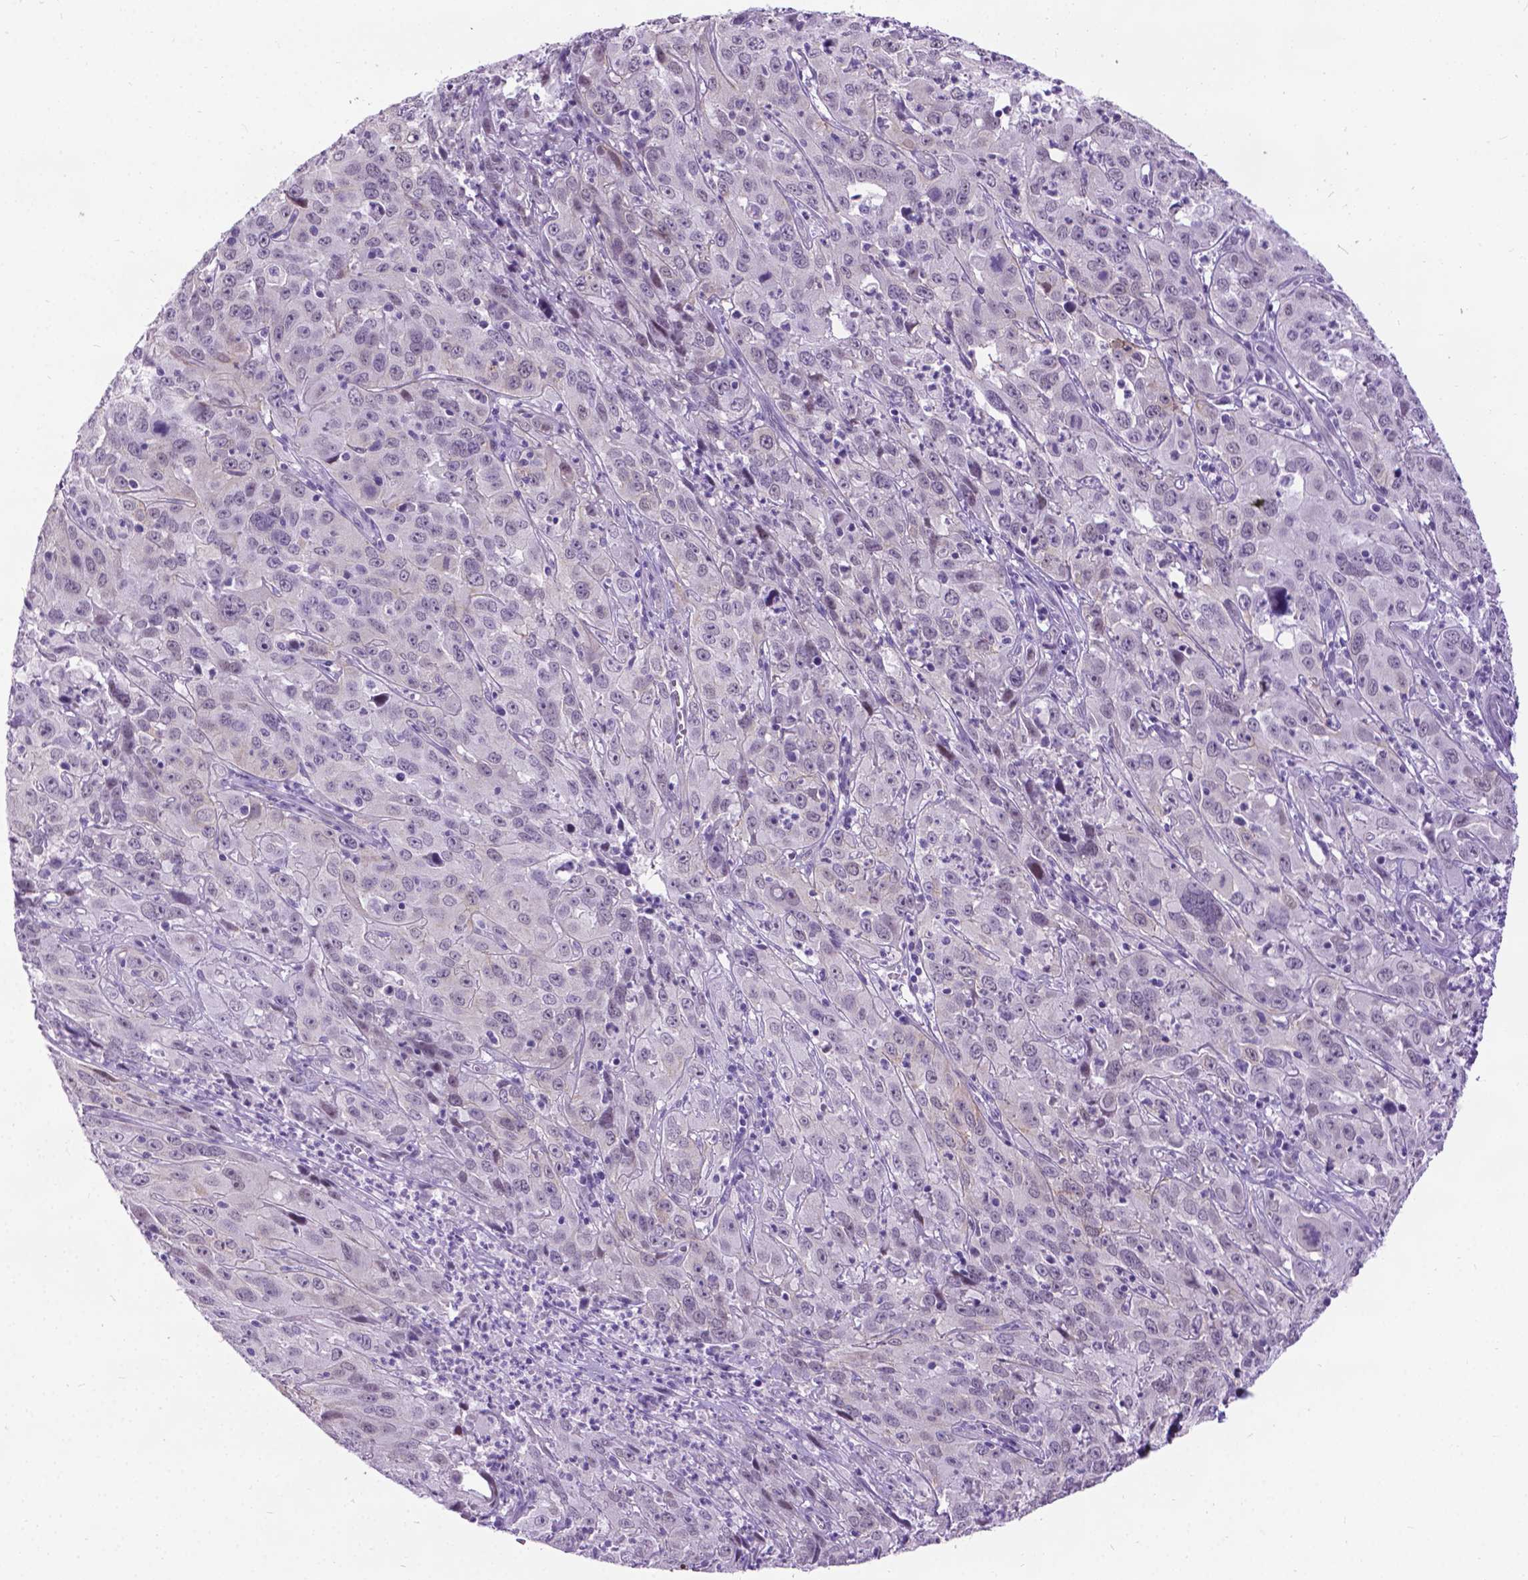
{"staining": {"intensity": "negative", "quantity": "none", "location": "none"}, "tissue": "cervical cancer", "cell_type": "Tumor cells", "image_type": "cancer", "snomed": [{"axis": "morphology", "description": "Squamous cell carcinoma, NOS"}, {"axis": "topography", "description": "Cervix"}], "caption": "Protein analysis of cervical cancer exhibits no significant staining in tumor cells.", "gene": "PROB1", "patient": {"sex": "female", "age": 32}}